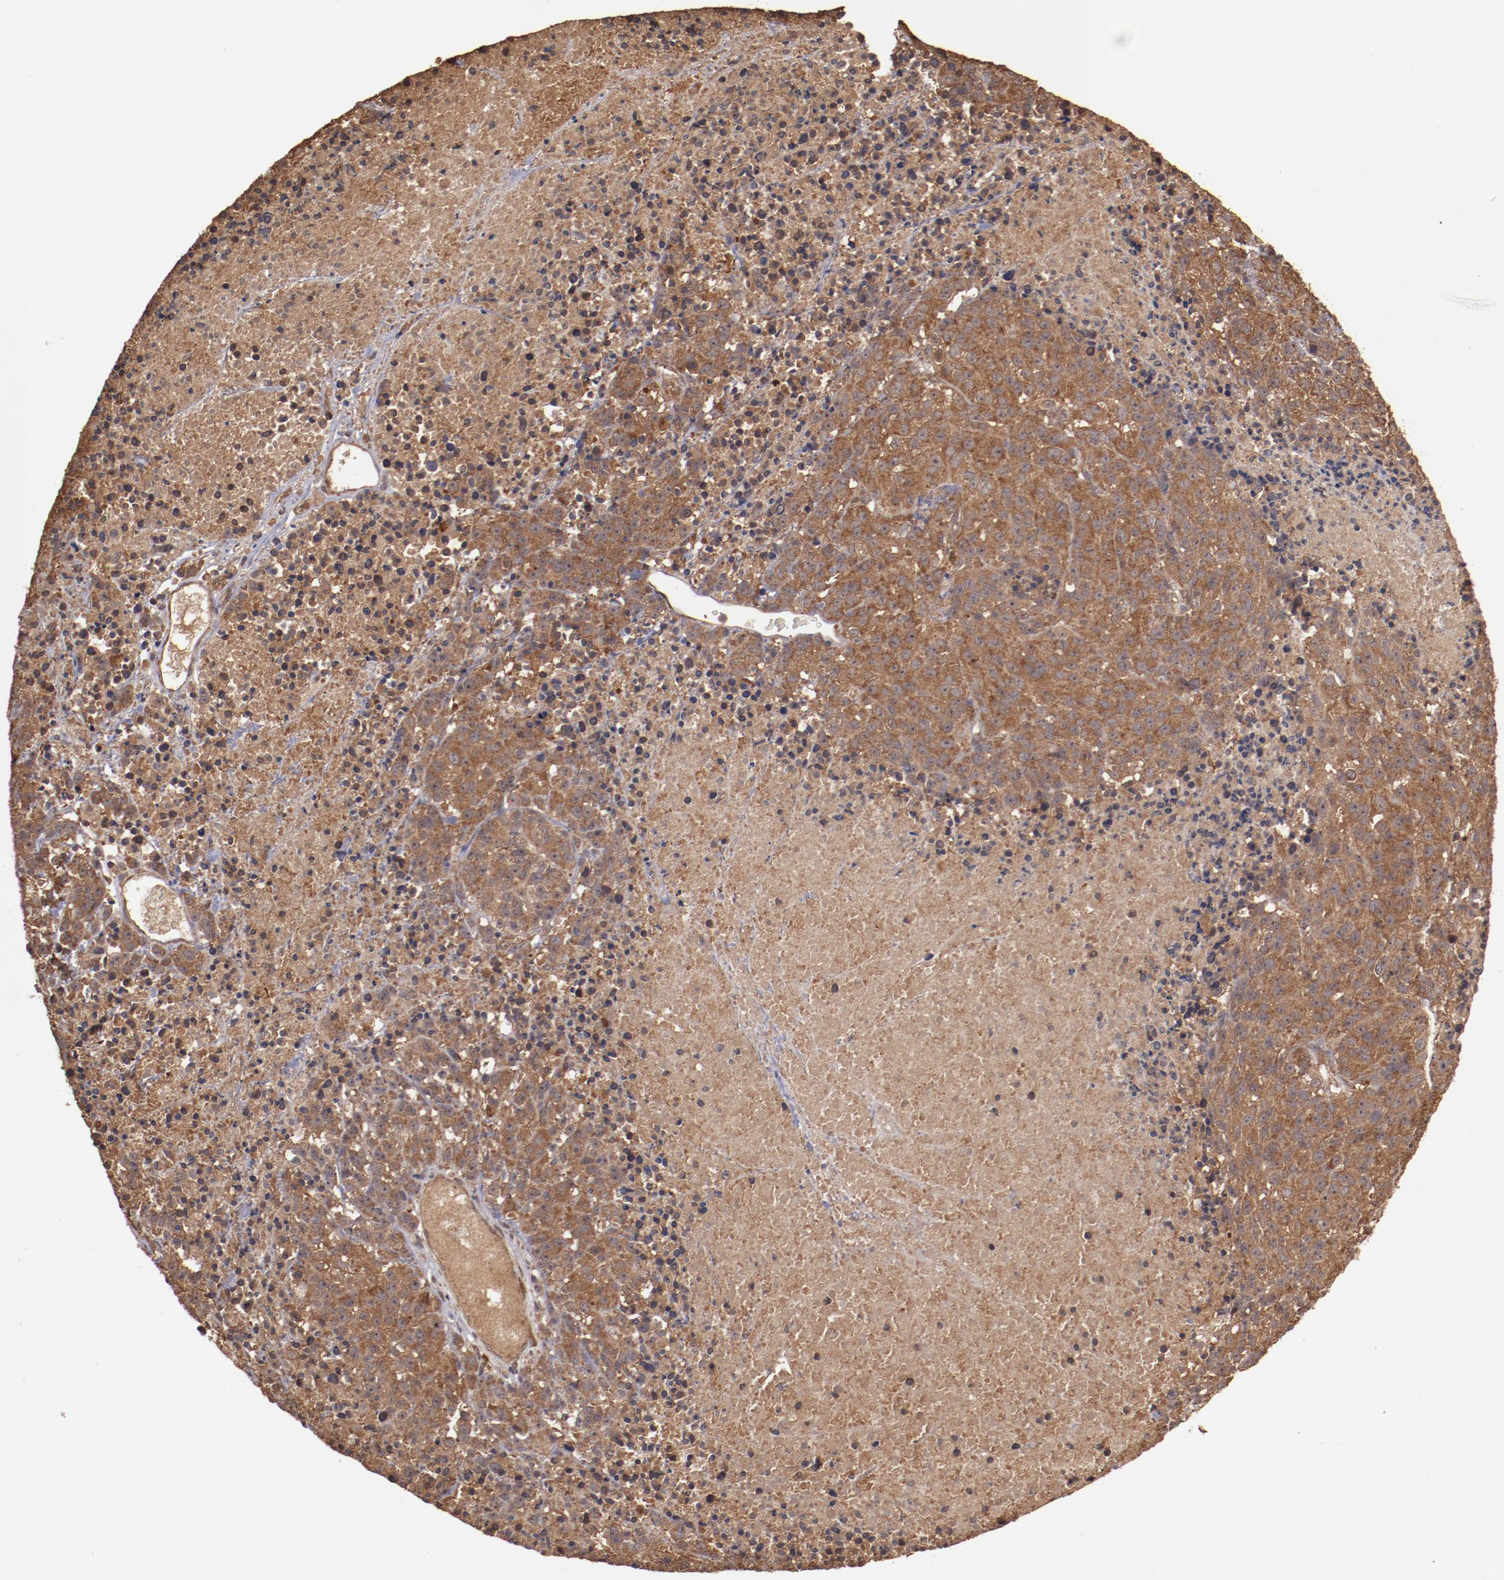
{"staining": {"intensity": "strong", "quantity": ">75%", "location": "cytoplasmic/membranous"}, "tissue": "melanoma", "cell_type": "Tumor cells", "image_type": "cancer", "snomed": [{"axis": "morphology", "description": "Malignant melanoma, Metastatic site"}, {"axis": "topography", "description": "Cerebral cortex"}], "caption": "Immunohistochemical staining of human malignant melanoma (metastatic site) reveals strong cytoplasmic/membranous protein staining in approximately >75% of tumor cells. Using DAB (brown) and hematoxylin (blue) stains, captured at high magnification using brightfield microscopy.", "gene": "TXNDC16", "patient": {"sex": "female", "age": 52}}